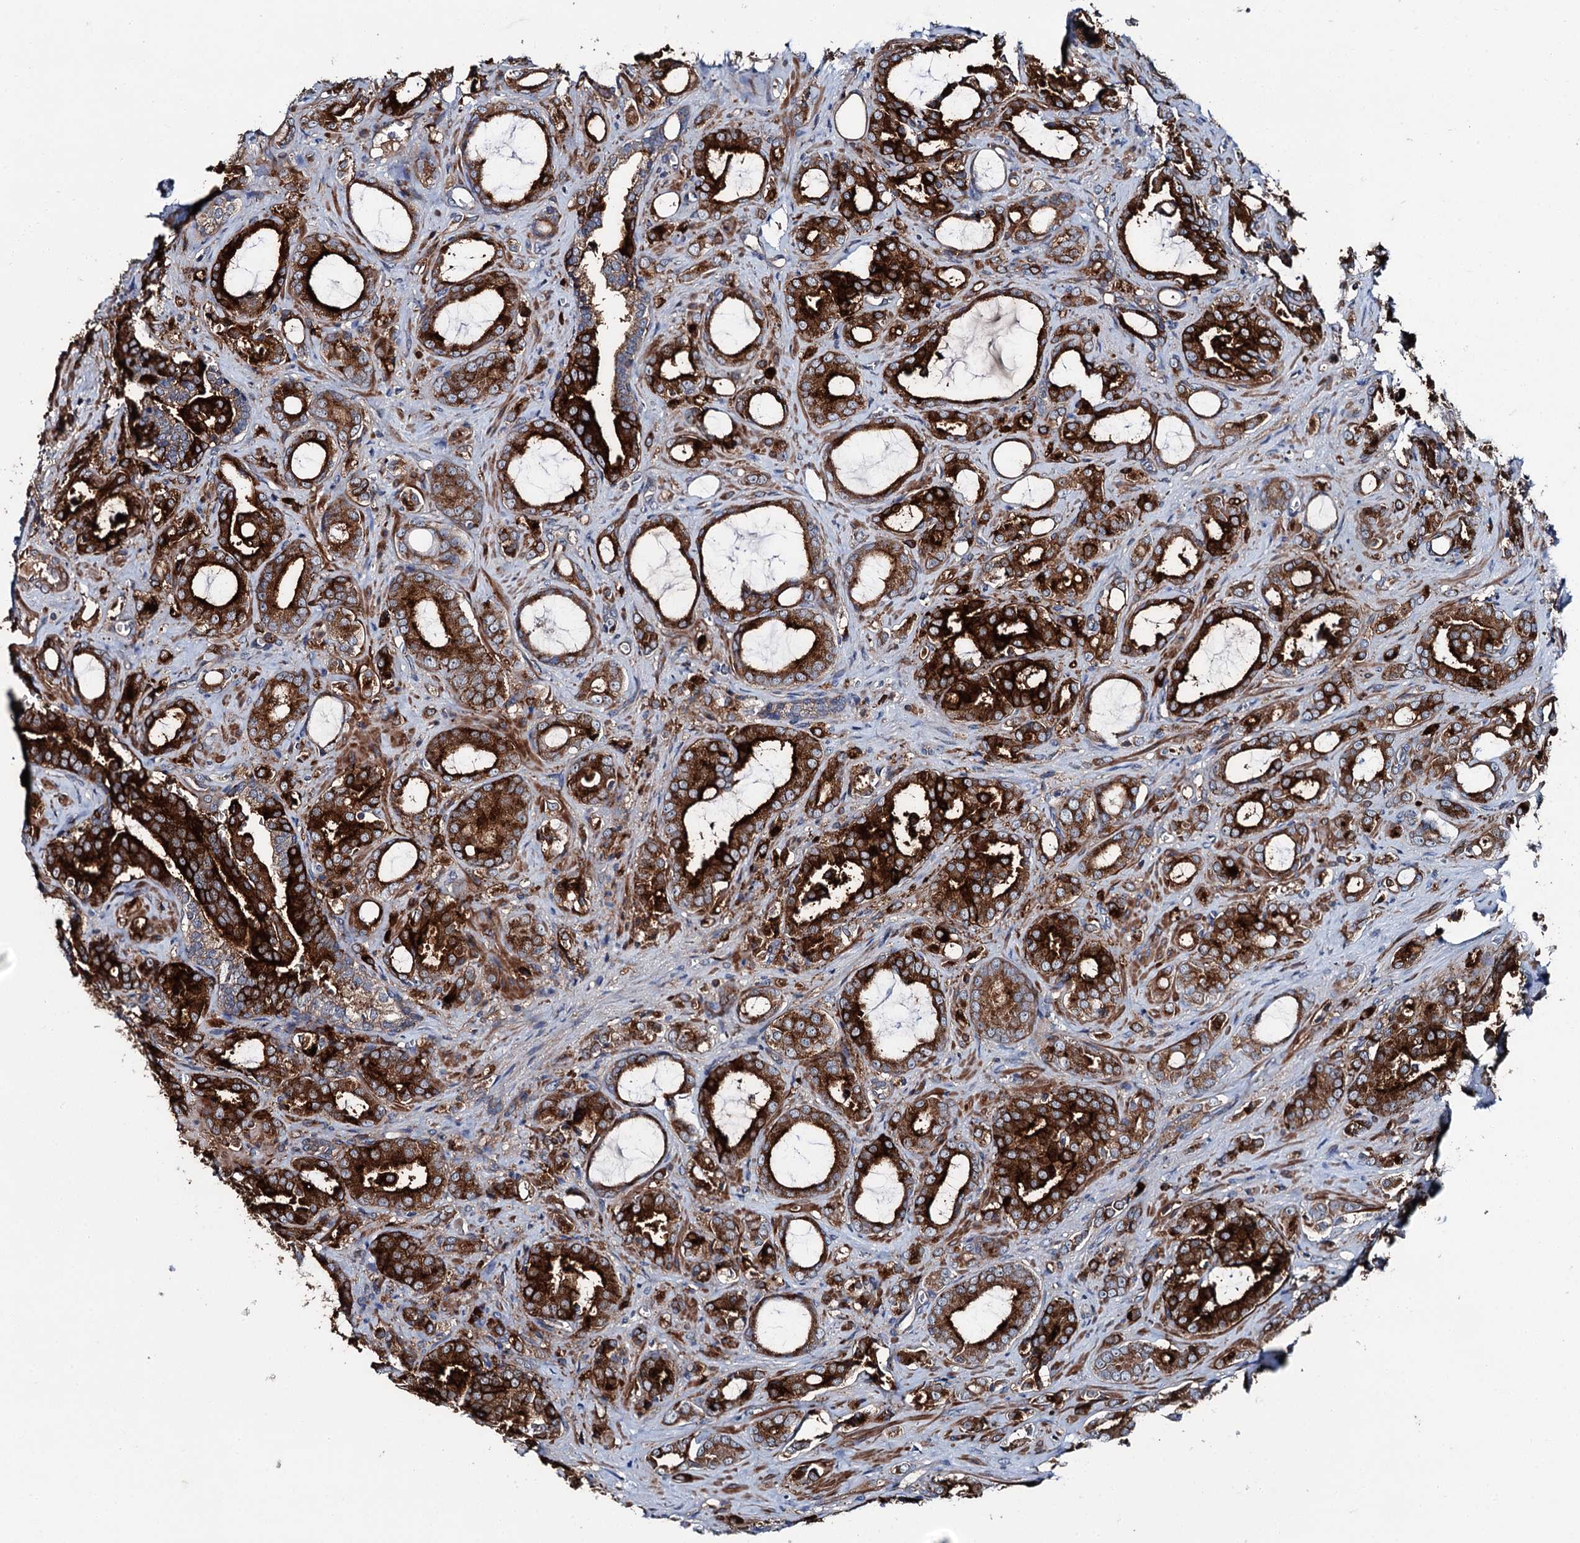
{"staining": {"intensity": "strong", "quantity": ">75%", "location": "cytoplasmic/membranous"}, "tissue": "prostate cancer", "cell_type": "Tumor cells", "image_type": "cancer", "snomed": [{"axis": "morphology", "description": "Adenocarcinoma, High grade"}, {"axis": "topography", "description": "Prostate"}], "caption": "Approximately >75% of tumor cells in human prostate adenocarcinoma (high-grade) demonstrate strong cytoplasmic/membranous protein staining as visualized by brown immunohistochemical staining.", "gene": "SLC22A25", "patient": {"sex": "male", "age": 72}}